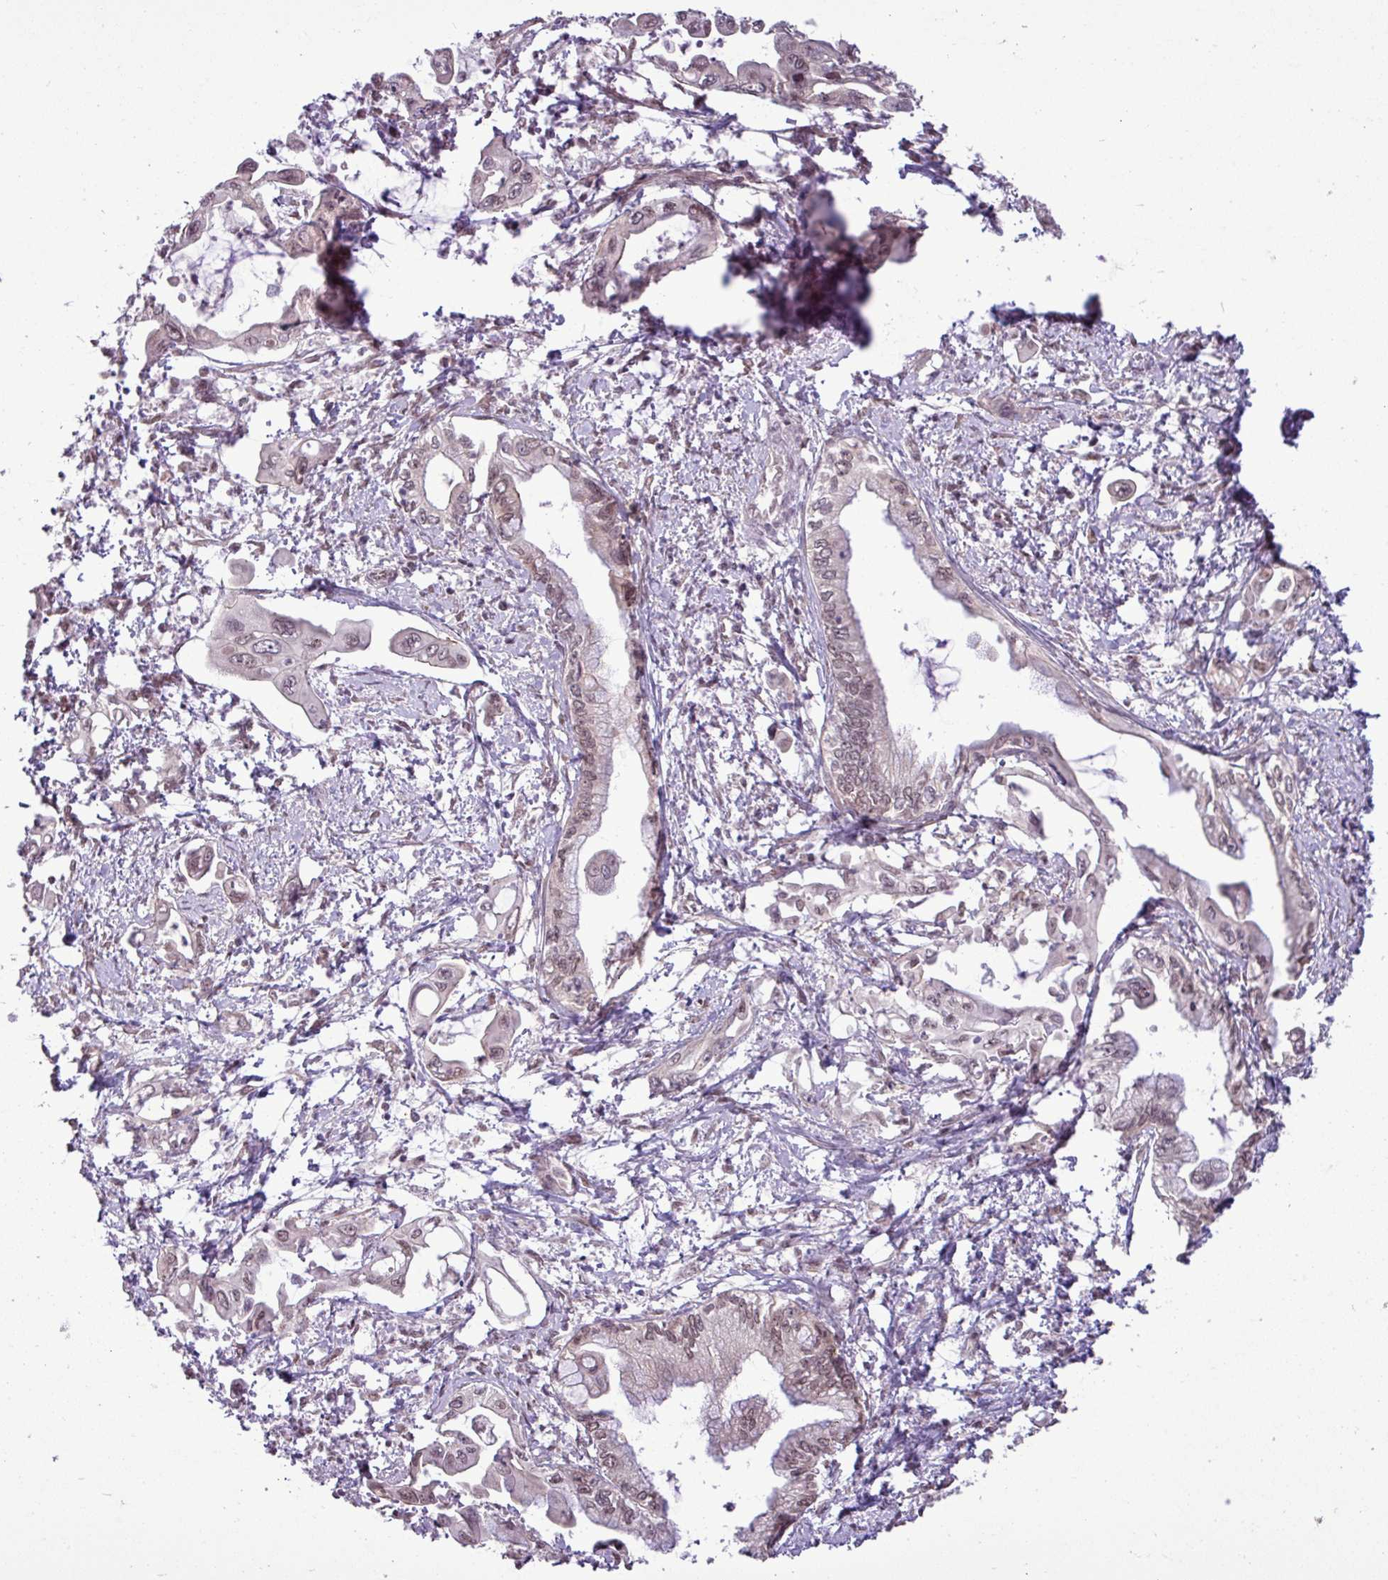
{"staining": {"intensity": "weak", "quantity": "25%-75%", "location": "nuclear"}, "tissue": "pancreatic cancer", "cell_type": "Tumor cells", "image_type": "cancer", "snomed": [{"axis": "morphology", "description": "Adenocarcinoma, NOS"}, {"axis": "topography", "description": "Pancreas"}], "caption": "Immunohistochemistry (IHC) (DAB (3,3'-diaminobenzidine)) staining of pancreatic cancer (adenocarcinoma) demonstrates weak nuclear protein positivity in about 25%-75% of tumor cells.", "gene": "GPT2", "patient": {"sex": "male", "age": 61}}